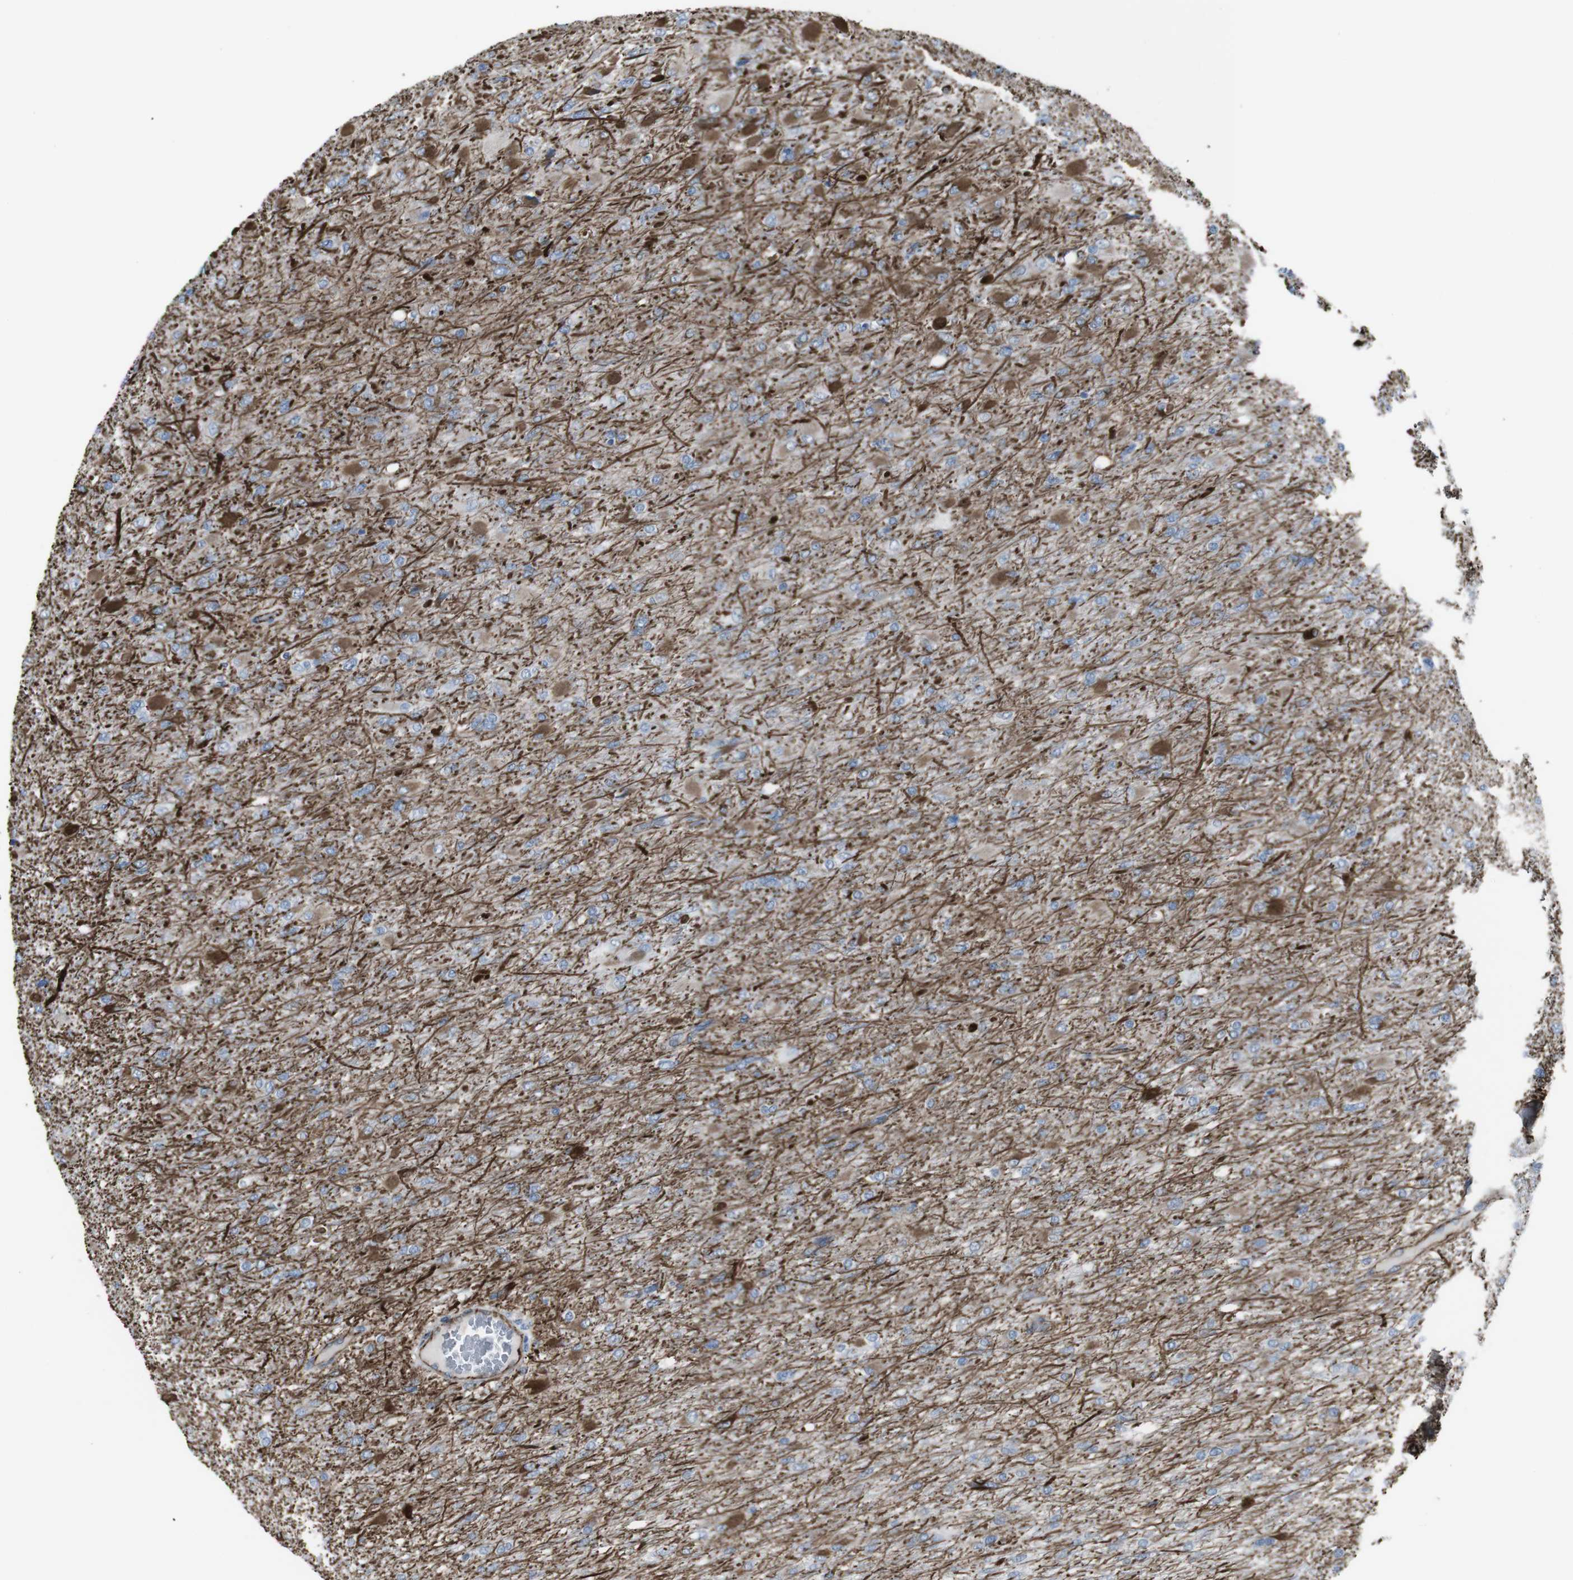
{"staining": {"intensity": "moderate", "quantity": "<25%", "location": "cytoplasmic/membranous"}, "tissue": "glioma", "cell_type": "Tumor cells", "image_type": "cancer", "snomed": [{"axis": "morphology", "description": "Glioma, malignant, High grade"}, {"axis": "topography", "description": "Cerebral cortex"}], "caption": "Immunohistochemical staining of high-grade glioma (malignant) shows low levels of moderate cytoplasmic/membranous protein expression in about <25% of tumor cells.", "gene": "ZDHHC6", "patient": {"sex": "female", "age": 36}}